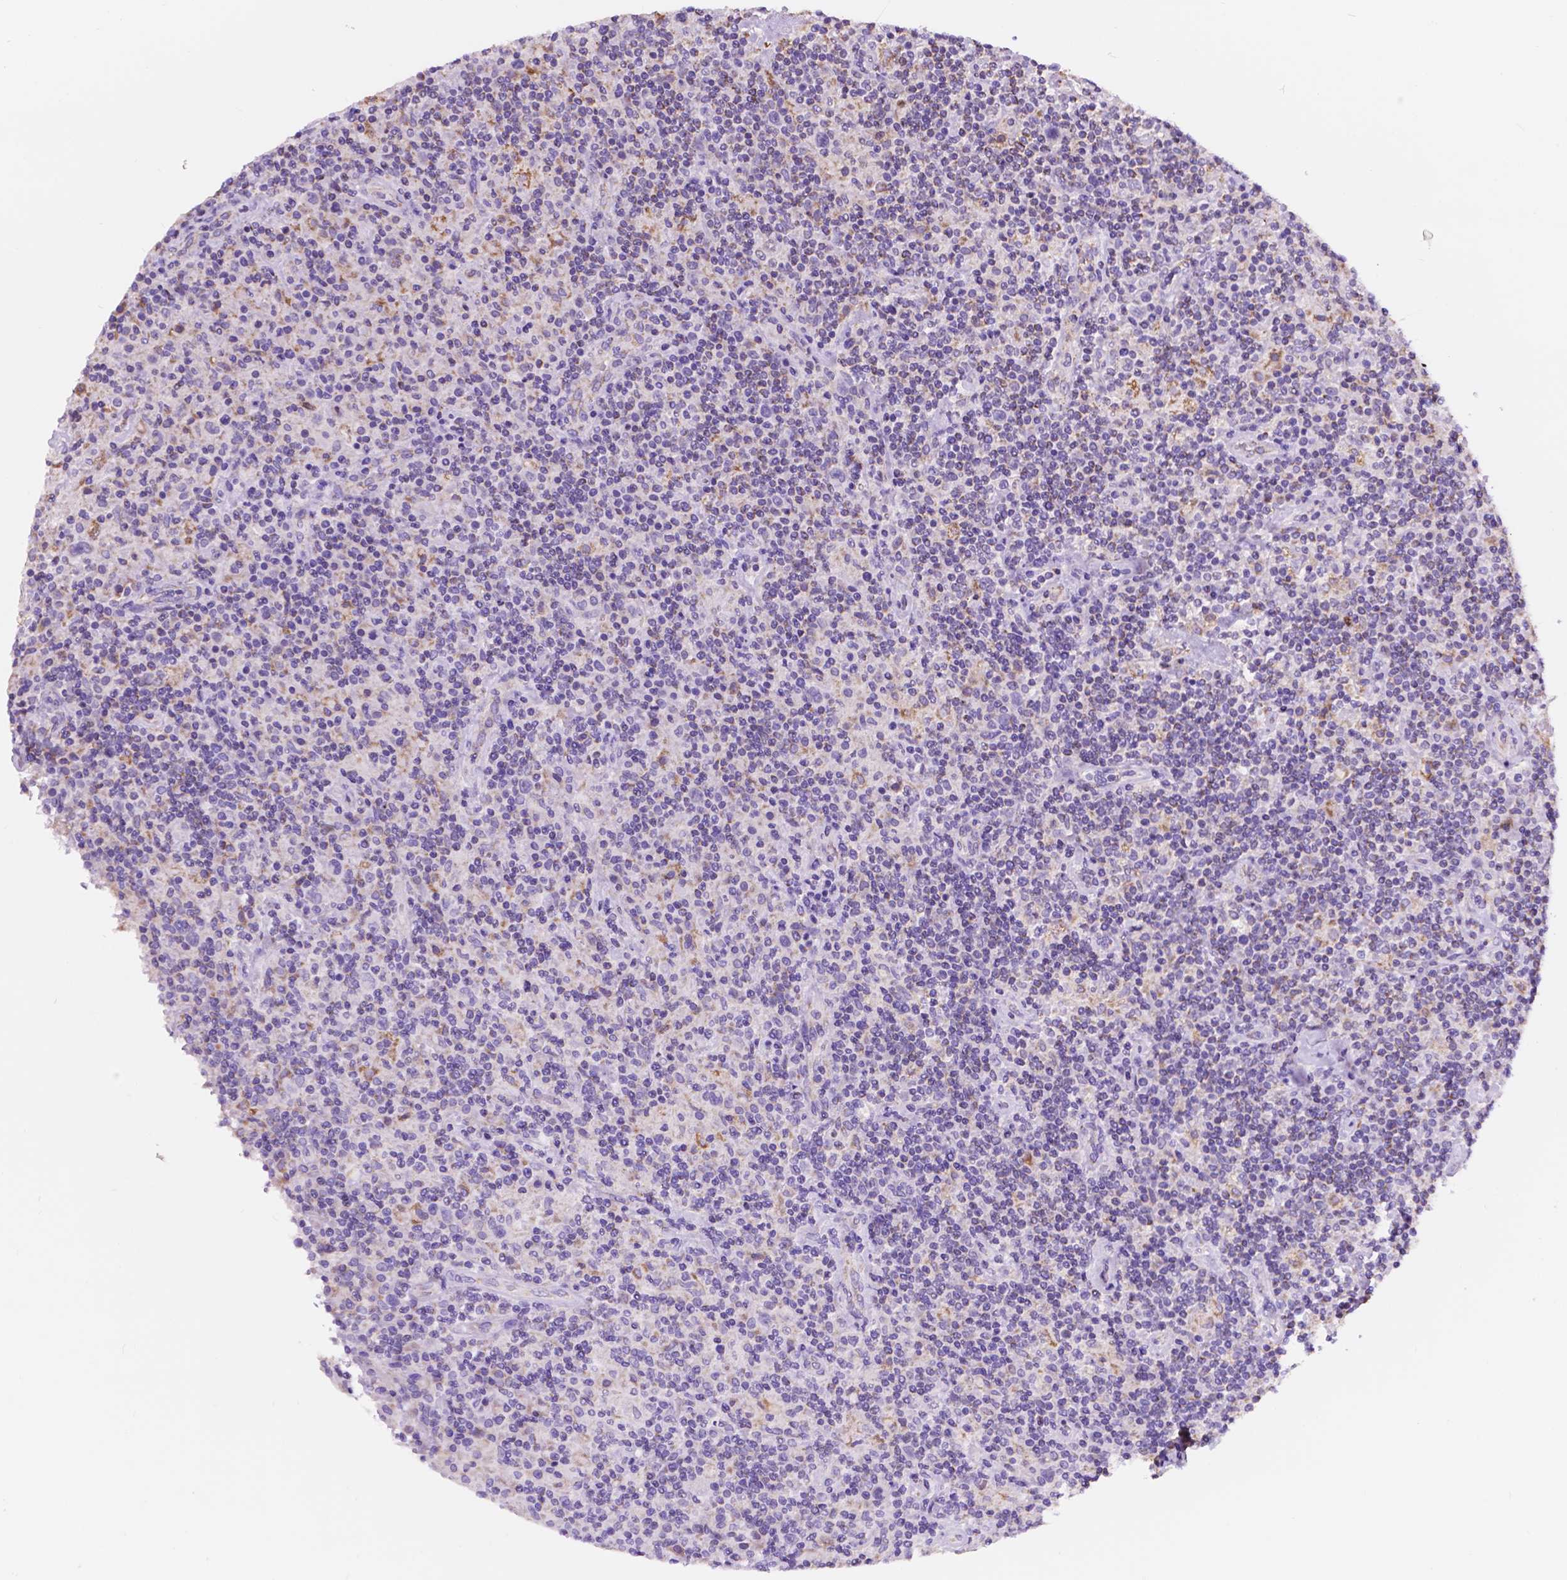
{"staining": {"intensity": "moderate", "quantity": "<25%", "location": "cytoplasmic/membranous"}, "tissue": "lymphoma", "cell_type": "Tumor cells", "image_type": "cancer", "snomed": [{"axis": "morphology", "description": "Hodgkin's disease, NOS"}, {"axis": "topography", "description": "Lymph node"}], "caption": "High-power microscopy captured an IHC histopathology image of Hodgkin's disease, revealing moderate cytoplasmic/membranous positivity in about <25% of tumor cells. (brown staining indicates protein expression, while blue staining denotes nuclei).", "gene": "TRPV5", "patient": {"sex": "male", "age": 70}}